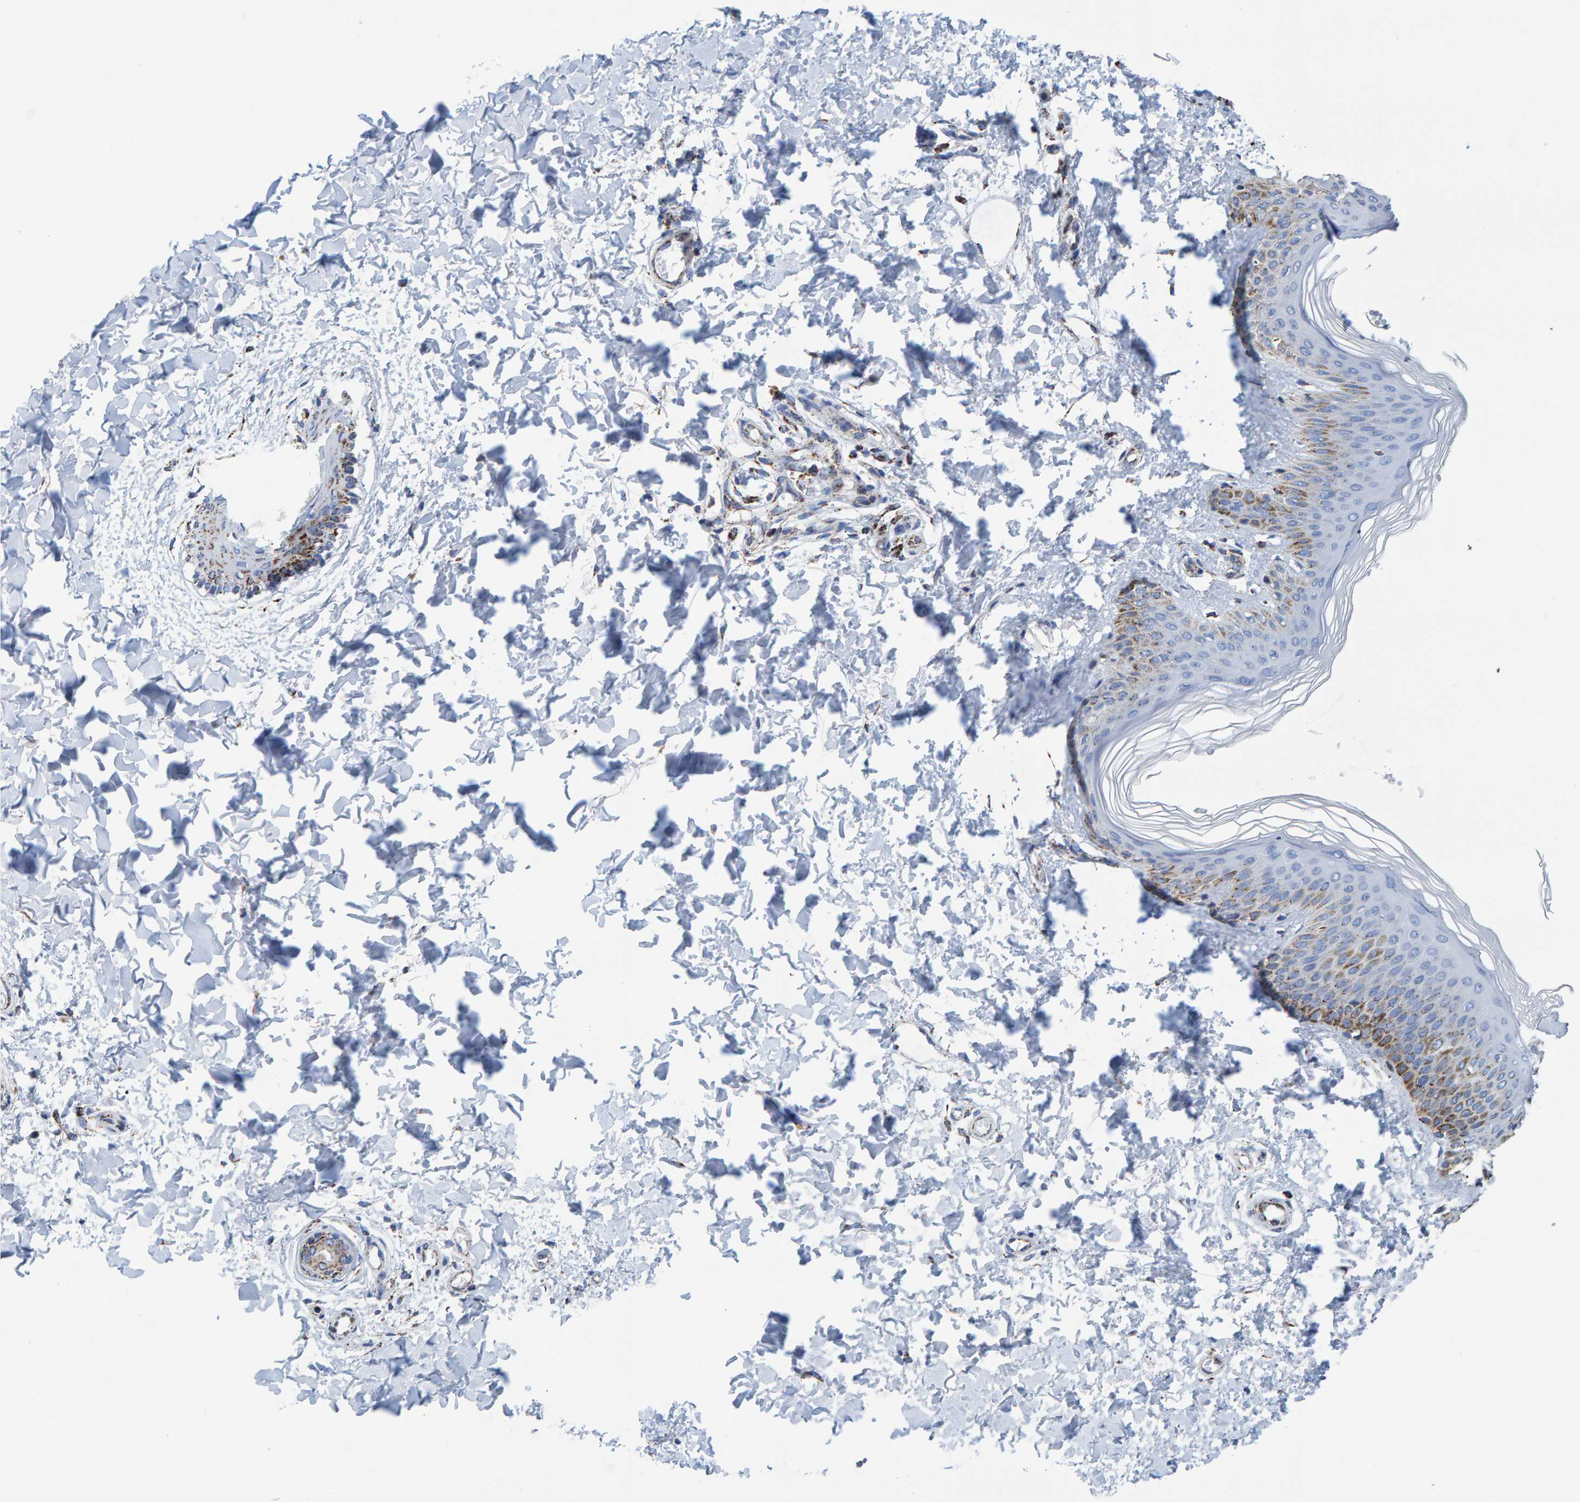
{"staining": {"intensity": "moderate", "quantity": ">75%", "location": "cytoplasmic/membranous"}, "tissue": "skin", "cell_type": "Fibroblasts", "image_type": "normal", "snomed": [{"axis": "morphology", "description": "Normal tissue, NOS"}, {"axis": "morphology", "description": "Neoplasm, benign, NOS"}, {"axis": "topography", "description": "Skin"}, {"axis": "topography", "description": "Soft tissue"}], "caption": "IHC micrograph of normal skin: skin stained using IHC displays medium levels of moderate protein expression localized specifically in the cytoplasmic/membranous of fibroblasts, appearing as a cytoplasmic/membranous brown color.", "gene": "ENSG00000262660", "patient": {"sex": "male", "age": 26}}